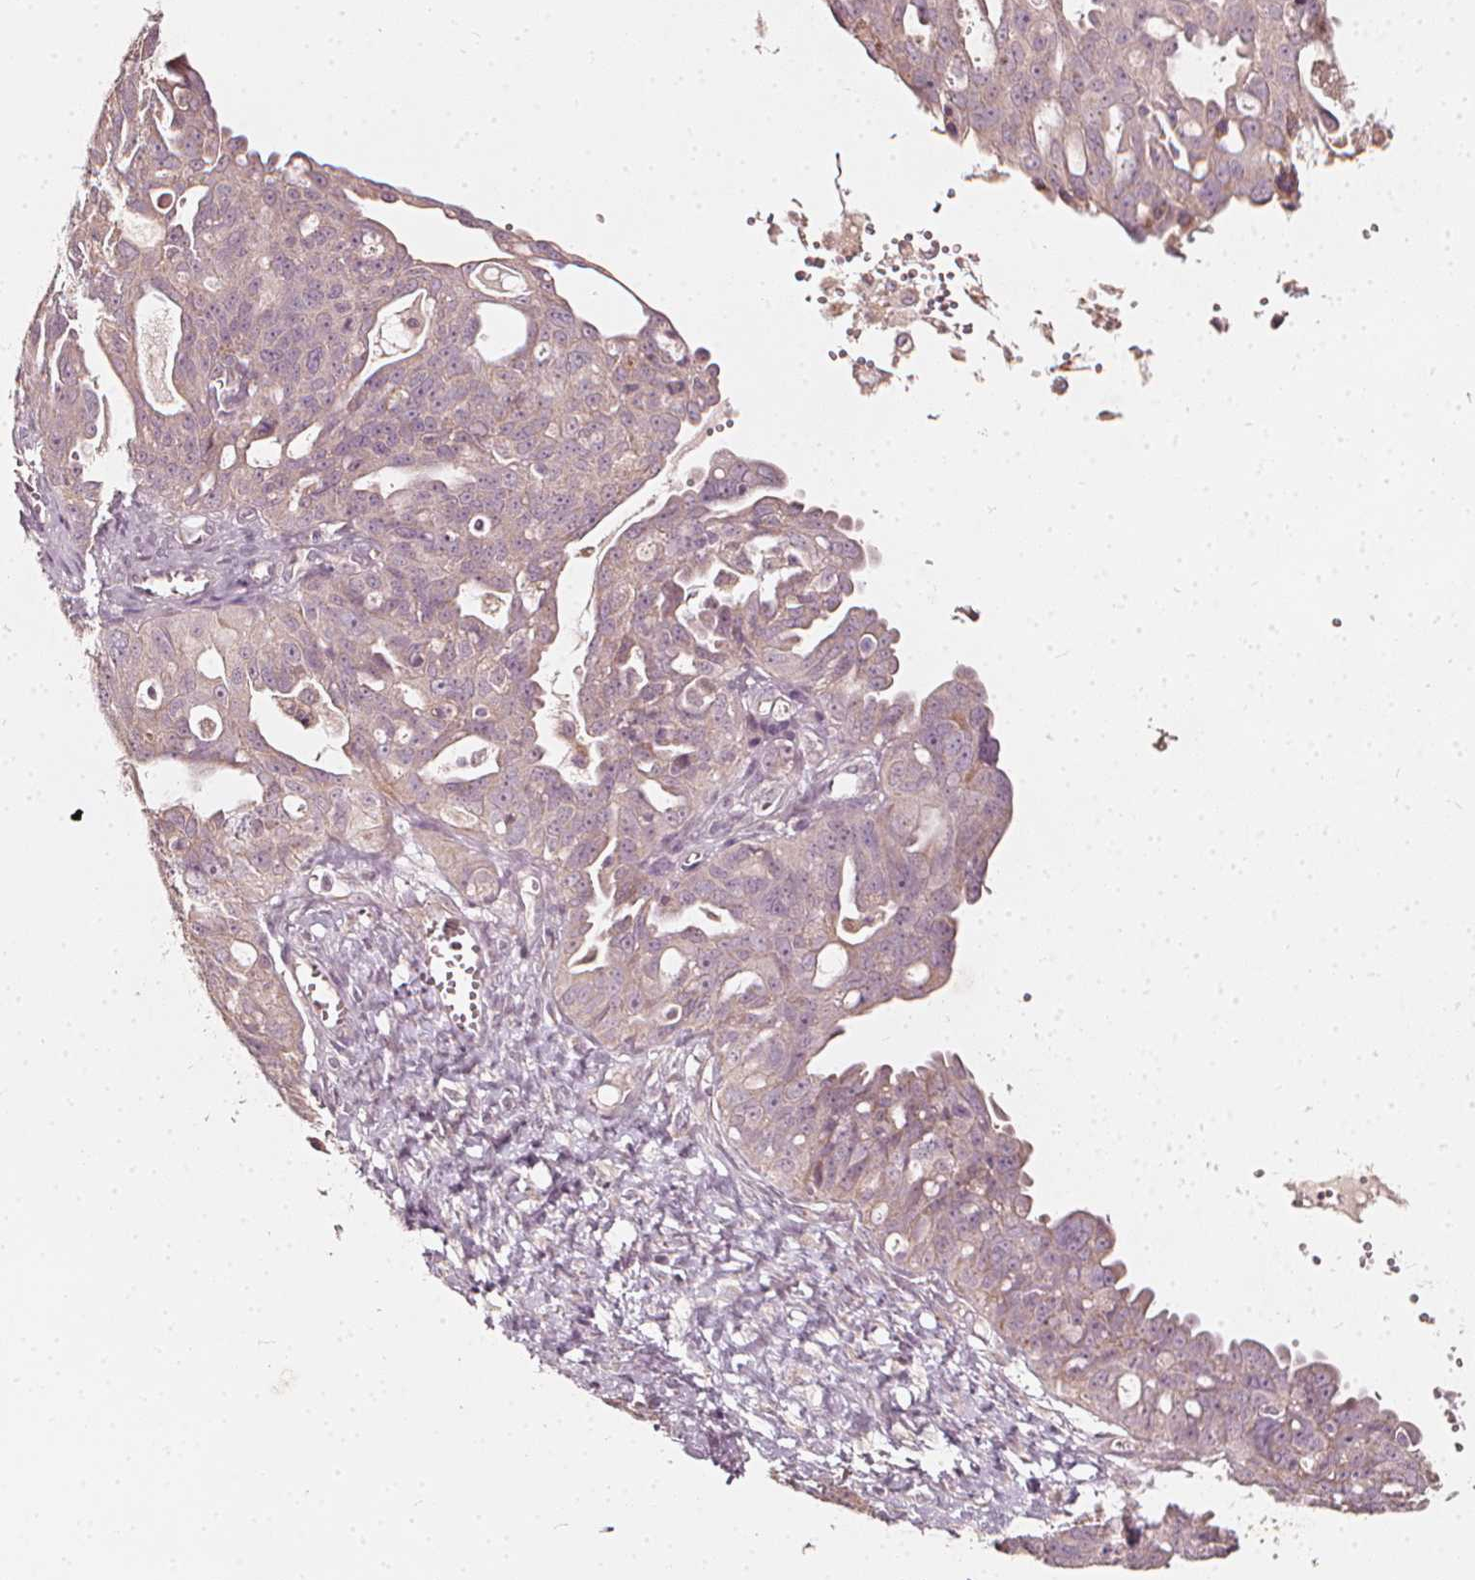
{"staining": {"intensity": "weak", "quantity": "<25%", "location": "cytoplasmic/membranous,nuclear"}, "tissue": "ovarian cancer", "cell_type": "Tumor cells", "image_type": "cancer", "snomed": [{"axis": "morphology", "description": "Carcinoma, endometroid"}, {"axis": "topography", "description": "Ovary"}], "caption": "An immunohistochemistry (IHC) histopathology image of ovarian cancer is shown. There is no staining in tumor cells of ovarian cancer.", "gene": "NPC1L1", "patient": {"sex": "female", "age": 70}}